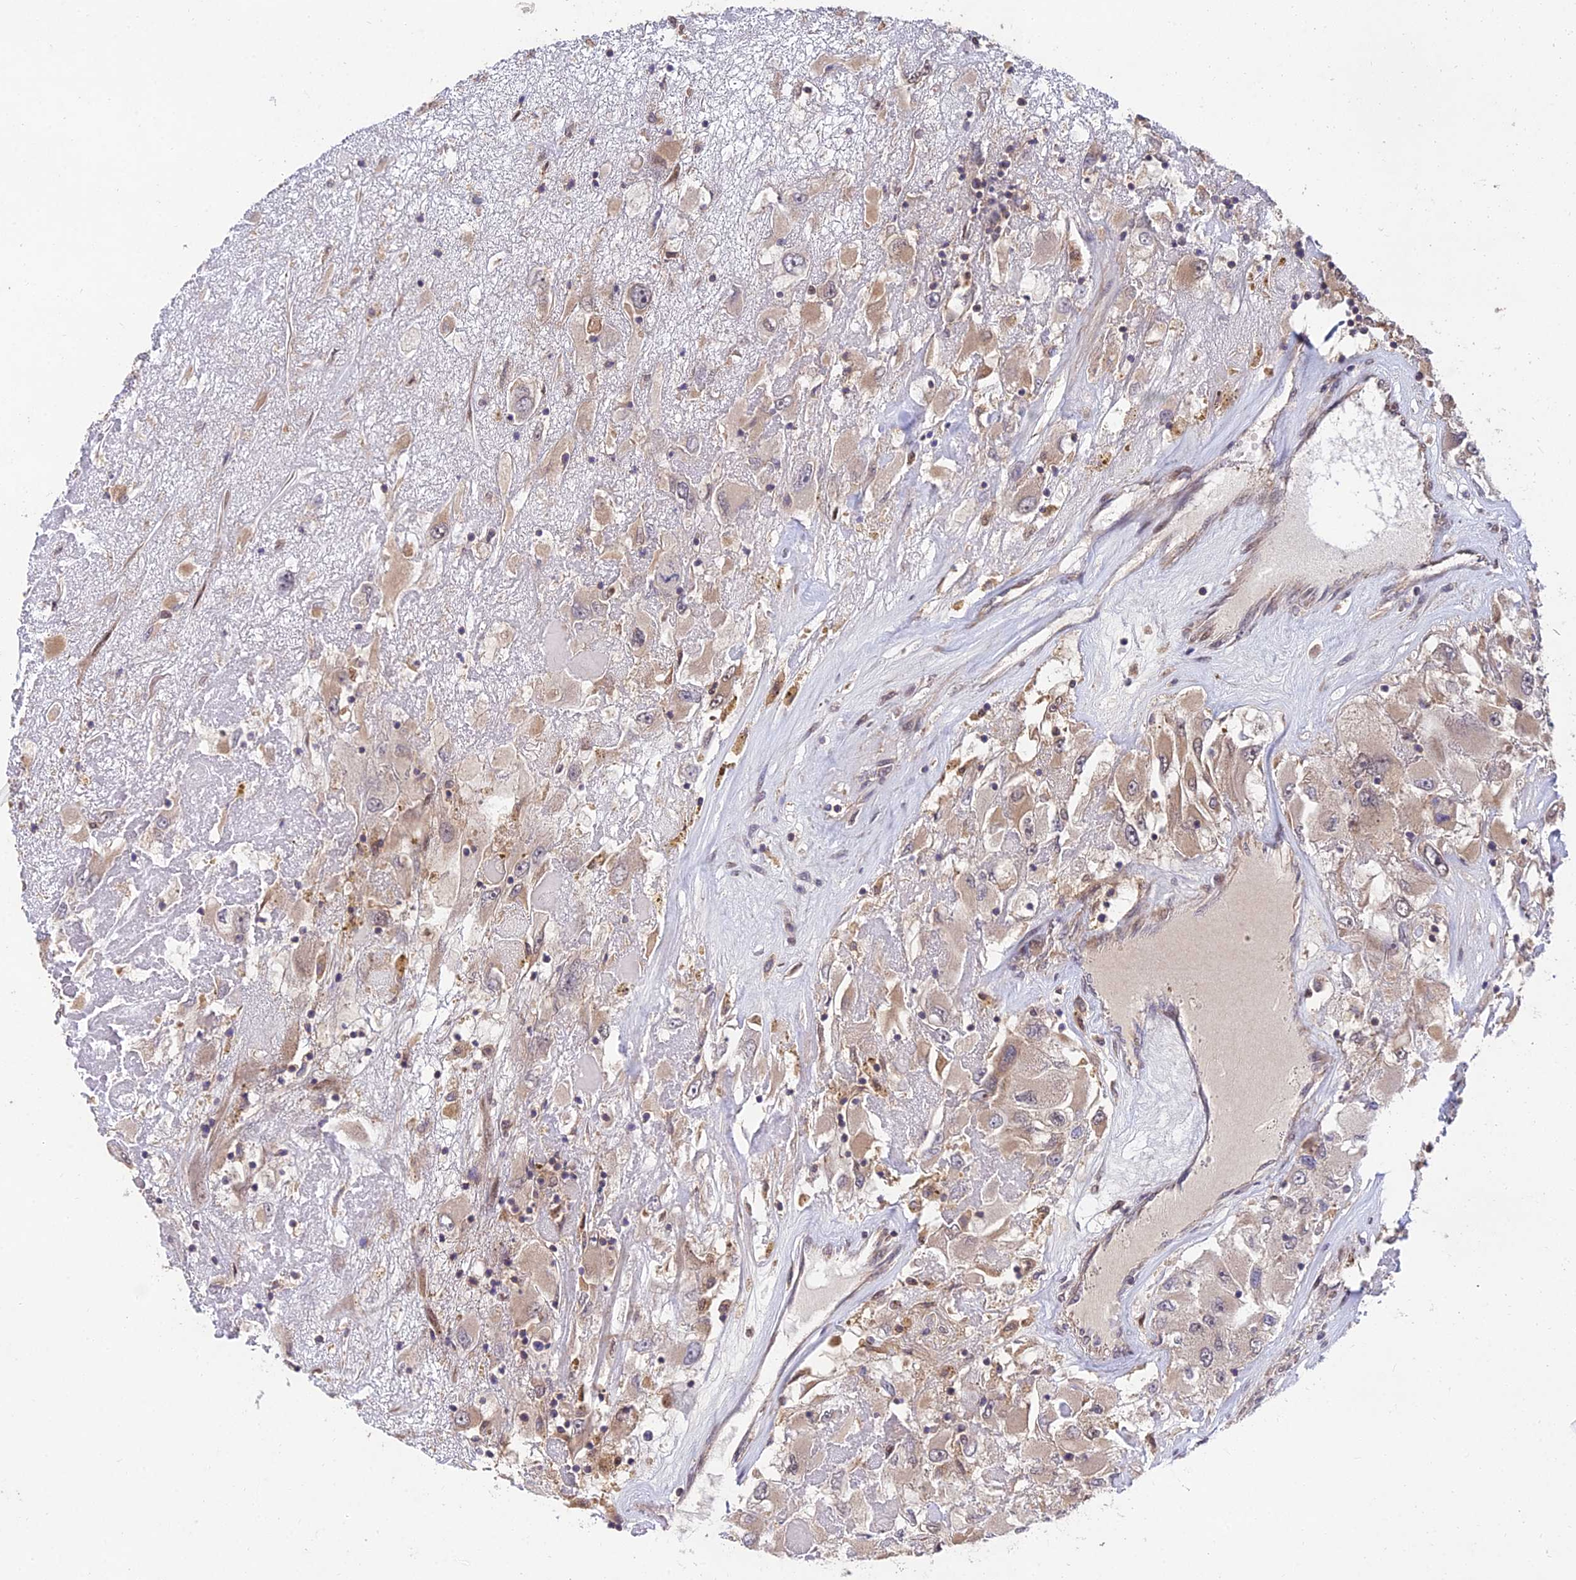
{"staining": {"intensity": "moderate", "quantity": "25%-75%", "location": "cytoplasmic/membranous"}, "tissue": "renal cancer", "cell_type": "Tumor cells", "image_type": "cancer", "snomed": [{"axis": "morphology", "description": "Adenocarcinoma, NOS"}, {"axis": "topography", "description": "Kidney"}], "caption": "Renal cancer stained with a brown dye demonstrates moderate cytoplasmic/membranous positive positivity in approximately 25%-75% of tumor cells.", "gene": "MKKS", "patient": {"sex": "female", "age": 52}}